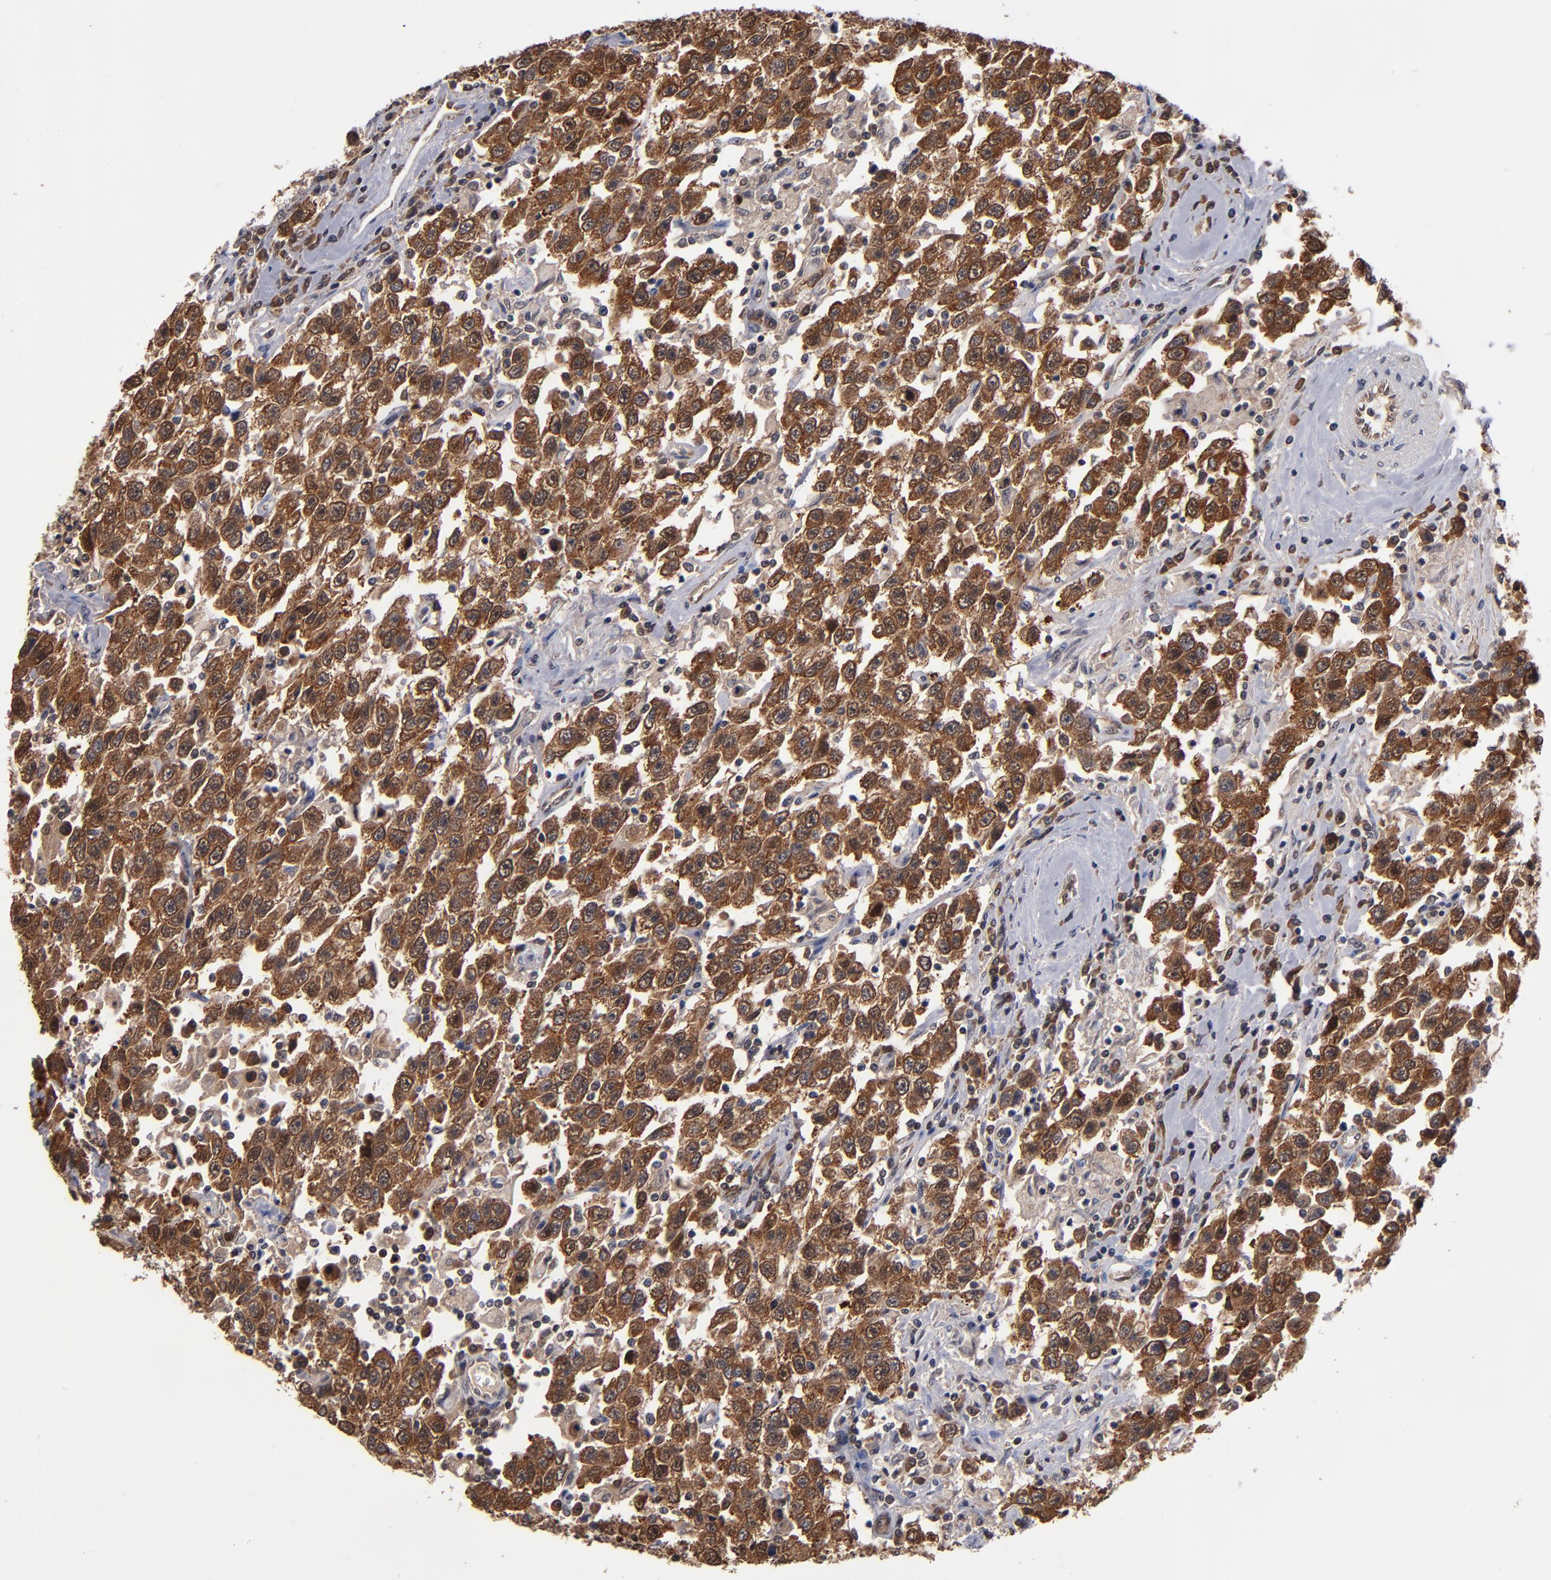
{"staining": {"intensity": "strong", "quantity": ">75%", "location": "cytoplasmic/membranous"}, "tissue": "testis cancer", "cell_type": "Tumor cells", "image_type": "cancer", "snomed": [{"axis": "morphology", "description": "Seminoma, NOS"}, {"axis": "topography", "description": "Testis"}], "caption": "Immunohistochemical staining of human testis cancer exhibits strong cytoplasmic/membranous protein positivity in approximately >75% of tumor cells.", "gene": "ALG13", "patient": {"sex": "male", "age": 41}}